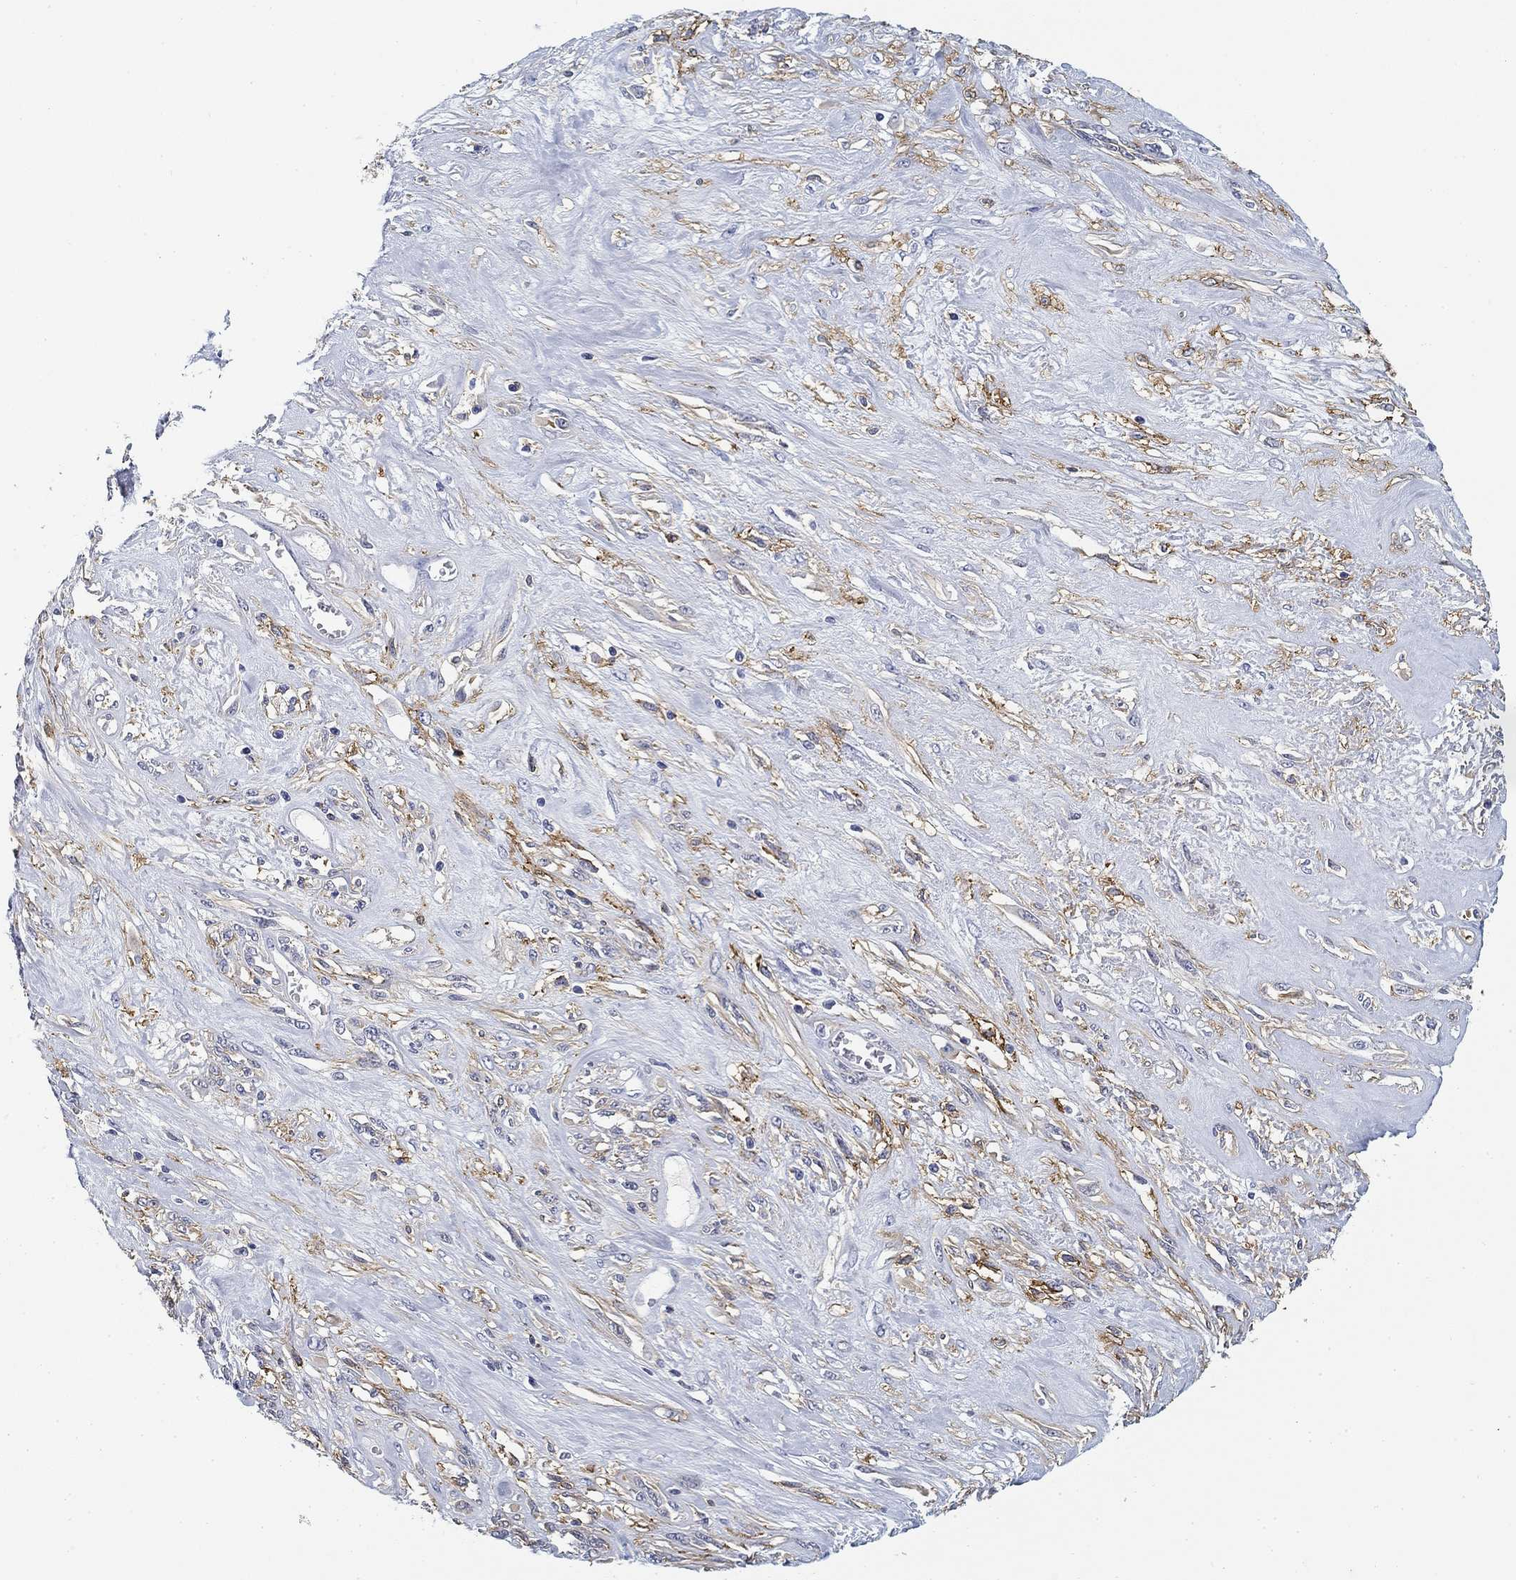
{"staining": {"intensity": "moderate", "quantity": "<25%", "location": "cytoplasmic/membranous"}, "tissue": "melanoma", "cell_type": "Tumor cells", "image_type": "cancer", "snomed": [{"axis": "morphology", "description": "Malignant melanoma, NOS"}, {"axis": "topography", "description": "Skin"}], "caption": "Malignant melanoma was stained to show a protein in brown. There is low levels of moderate cytoplasmic/membranous staining in approximately <25% of tumor cells. (Brightfield microscopy of DAB IHC at high magnification).", "gene": "SLC2A5", "patient": {"sex": "female", "age": 91}}